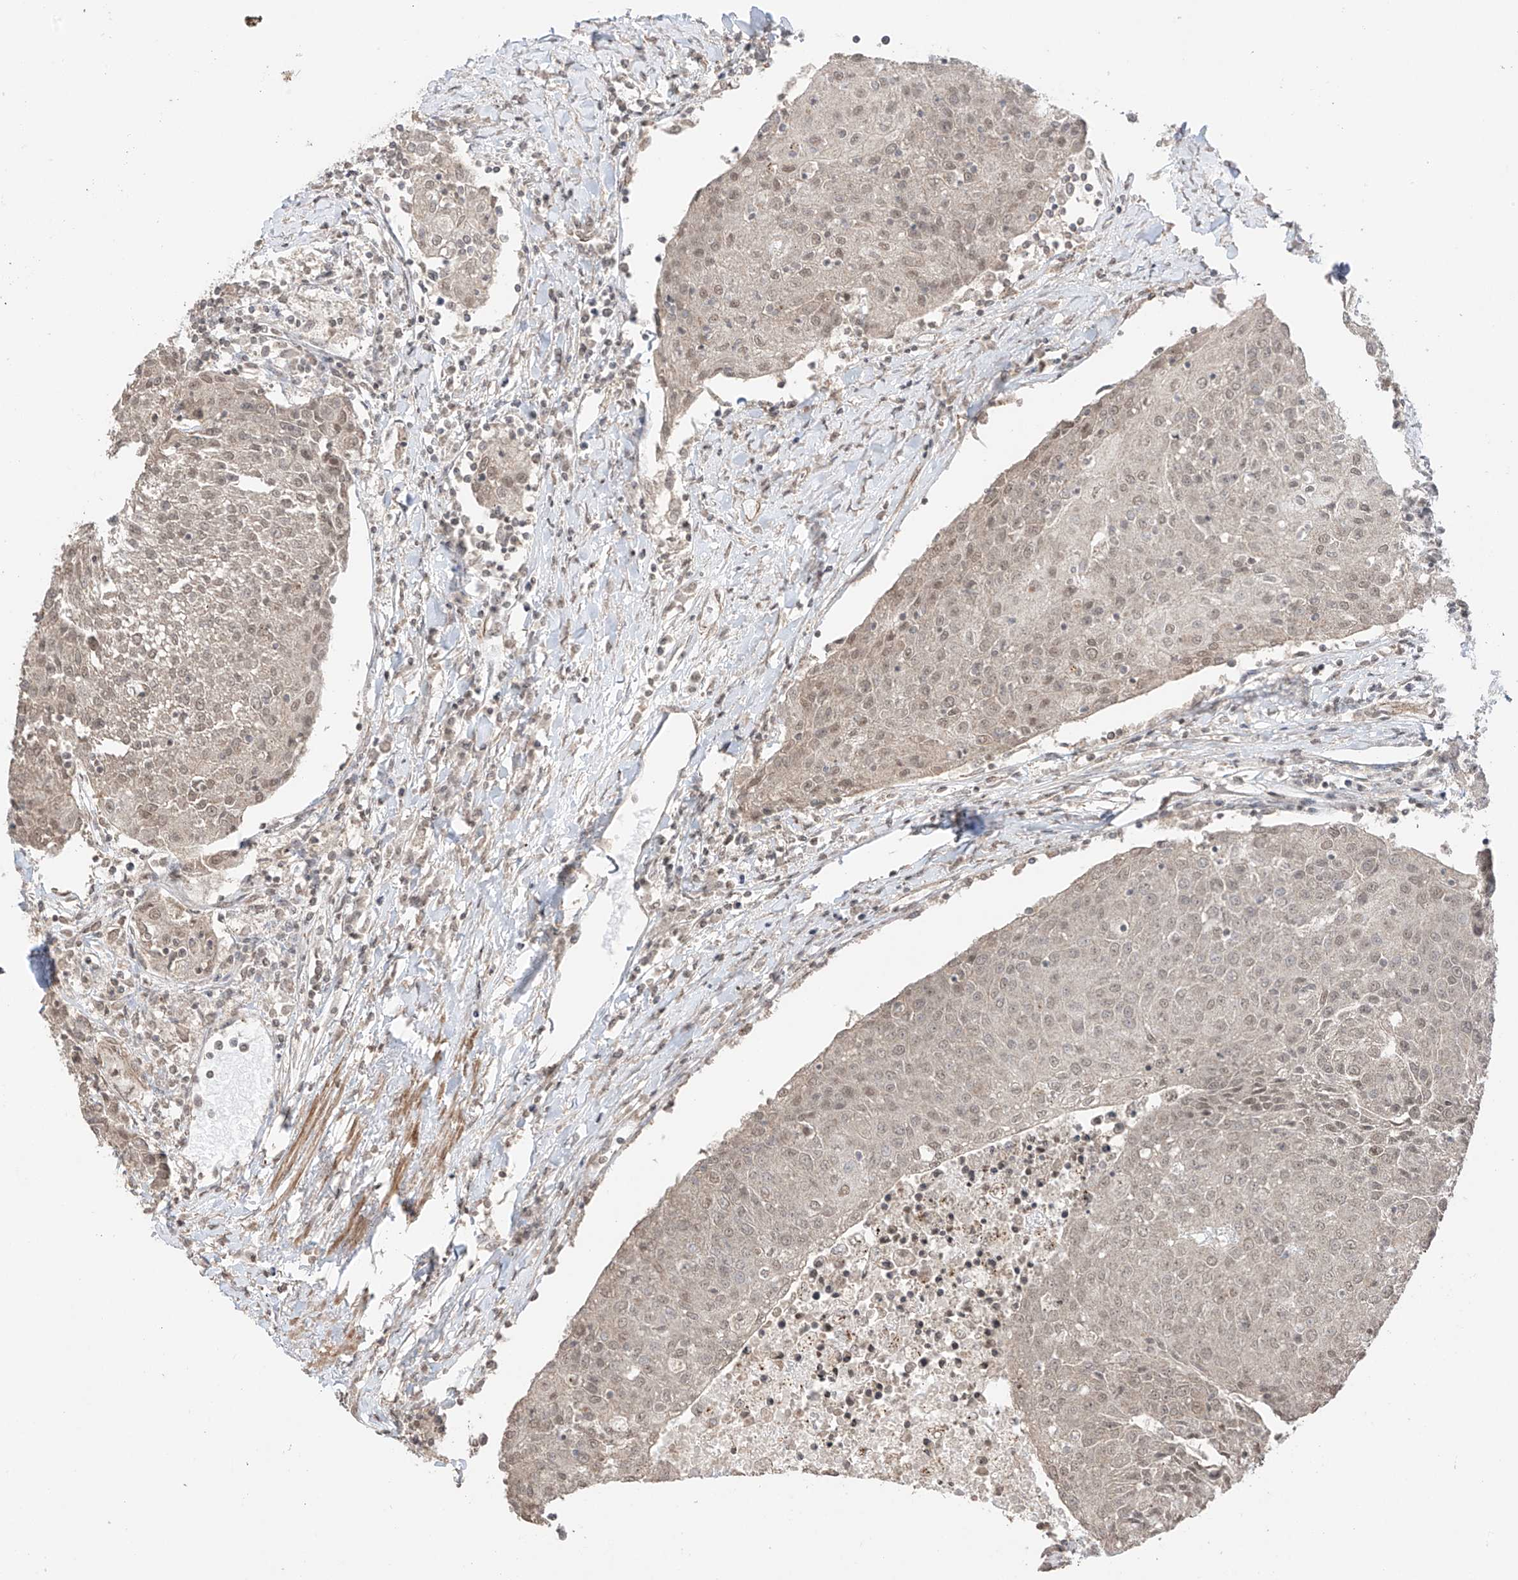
{"staining": {"intensity": "weak", "quantity": ">75%", "location": "cytoplasmic/membranous,nuclear"}, "tissue": "urothelial cancer", "cell_type": "Tumor cells", "image_type": "cancer", "snomed": [{"axis": "morphology", "description": "Urothelial carcinoma, High grade"}, {"axis": "topography", "description": "Urinary bladder"}], "caption": "Tumor cells reveal low levels of weak cytoplasmic/membranous and nuclear expression in about >75% of cells in high-grade urothelial carcinoma.", "gene": "TTLL5", "patient": {"sex": "female", "age": 85}}